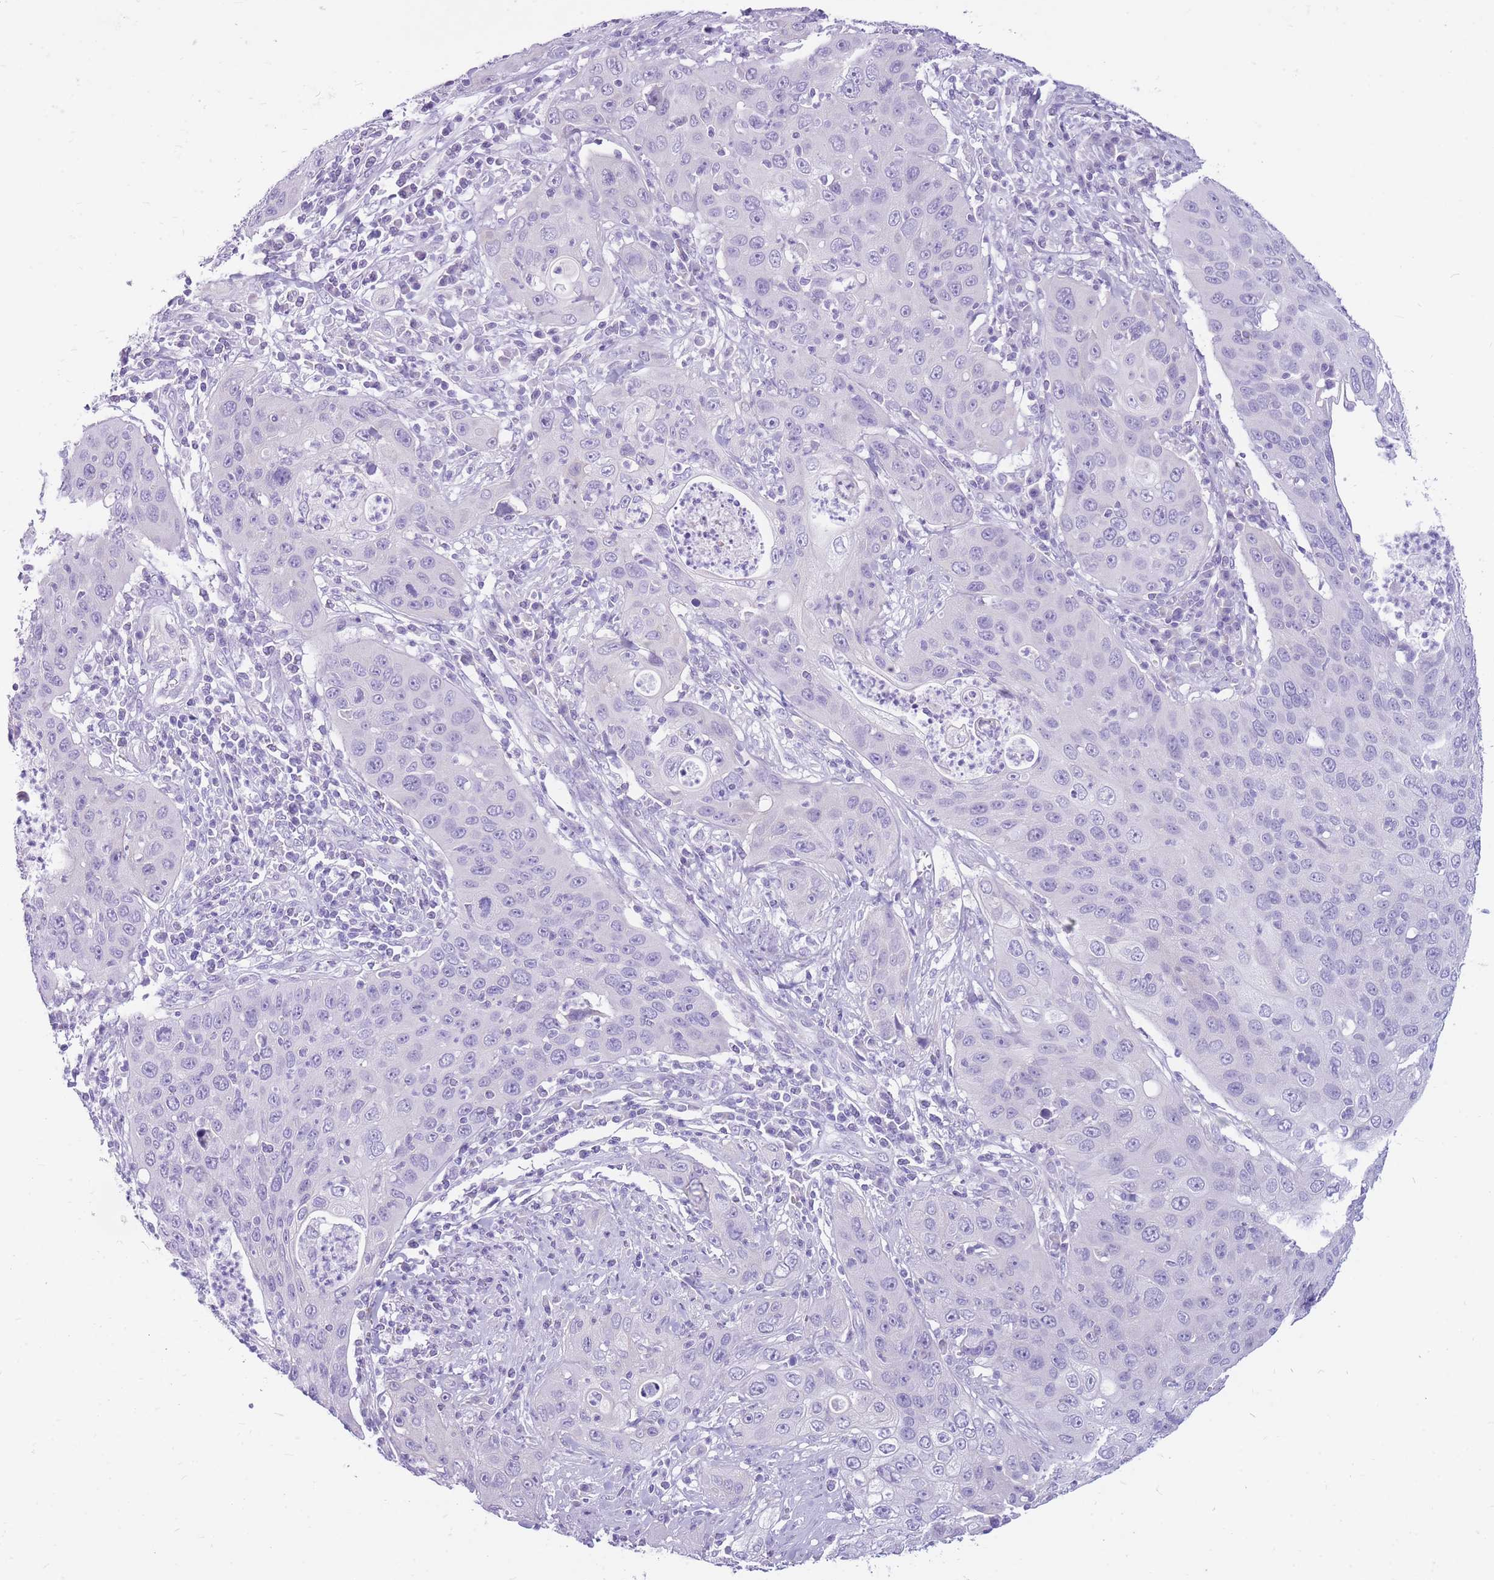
{"staining": {"intensity": "negative", "quantity": "none", "location": "none"}, "tissue": "cervical cancer", "cell_type": "Tumor cells", "image_type": "cancer", "snomed": [{"axis": "morphology", "description": "Squamous cell carcinoma, NOS"}, {"axis": "topography", "description": "Cervix"}], "caption": "Immunohistochemical staining of squamous cell carcinoma (cervical) exhibits no significant positivity in tumor cells.", "gene": "CYP21A2", "patient": {"sex": "female", "age": 36}}